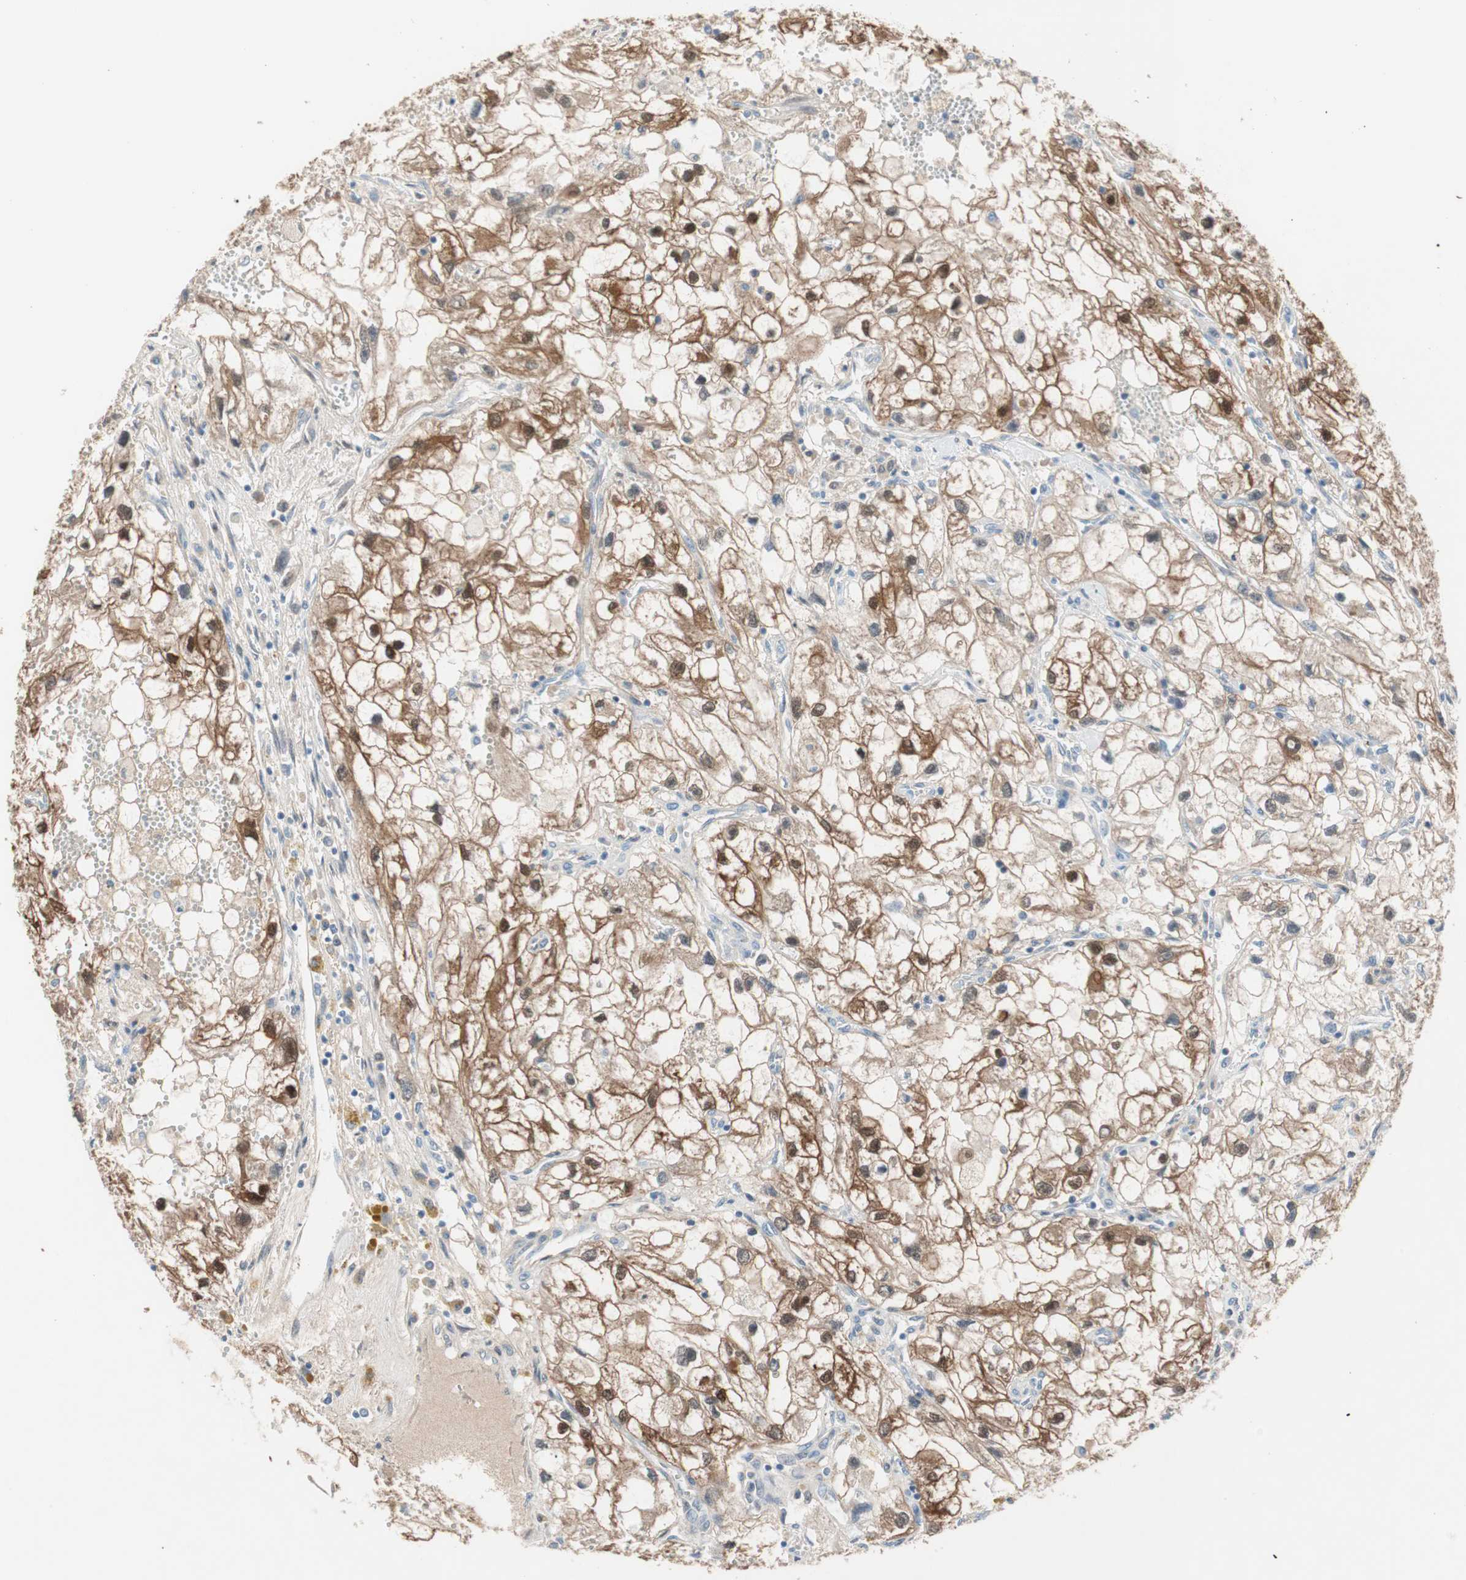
{"staining": {"intensity": "moderate", "quantity": "25%-75%", "location": "cytoplasmic/membranous,nuclear"}, "tissue": "renal cancer", "cell_type": "Tumor cells", "image_type": "cancer", "snomed": [{"axis": "morphology", "description": "Adenocarcinoma, NOS"}, {"axis": "topography", "description": "Kidney"}], "caption": "Immunohistochemical staining of human adenocarcinoma (renal) displays medium levels of moderate cytoplasmic/membranous and nuclear protein expression in approximately 25%-75% of tumor cells. The protein is stained brown, and the nuclei are stained in blue (DAB IHC with brightfield microscopy, high magnification).", "gene": "PDZK1", "patient": {"sex": "female", "age": 70}}